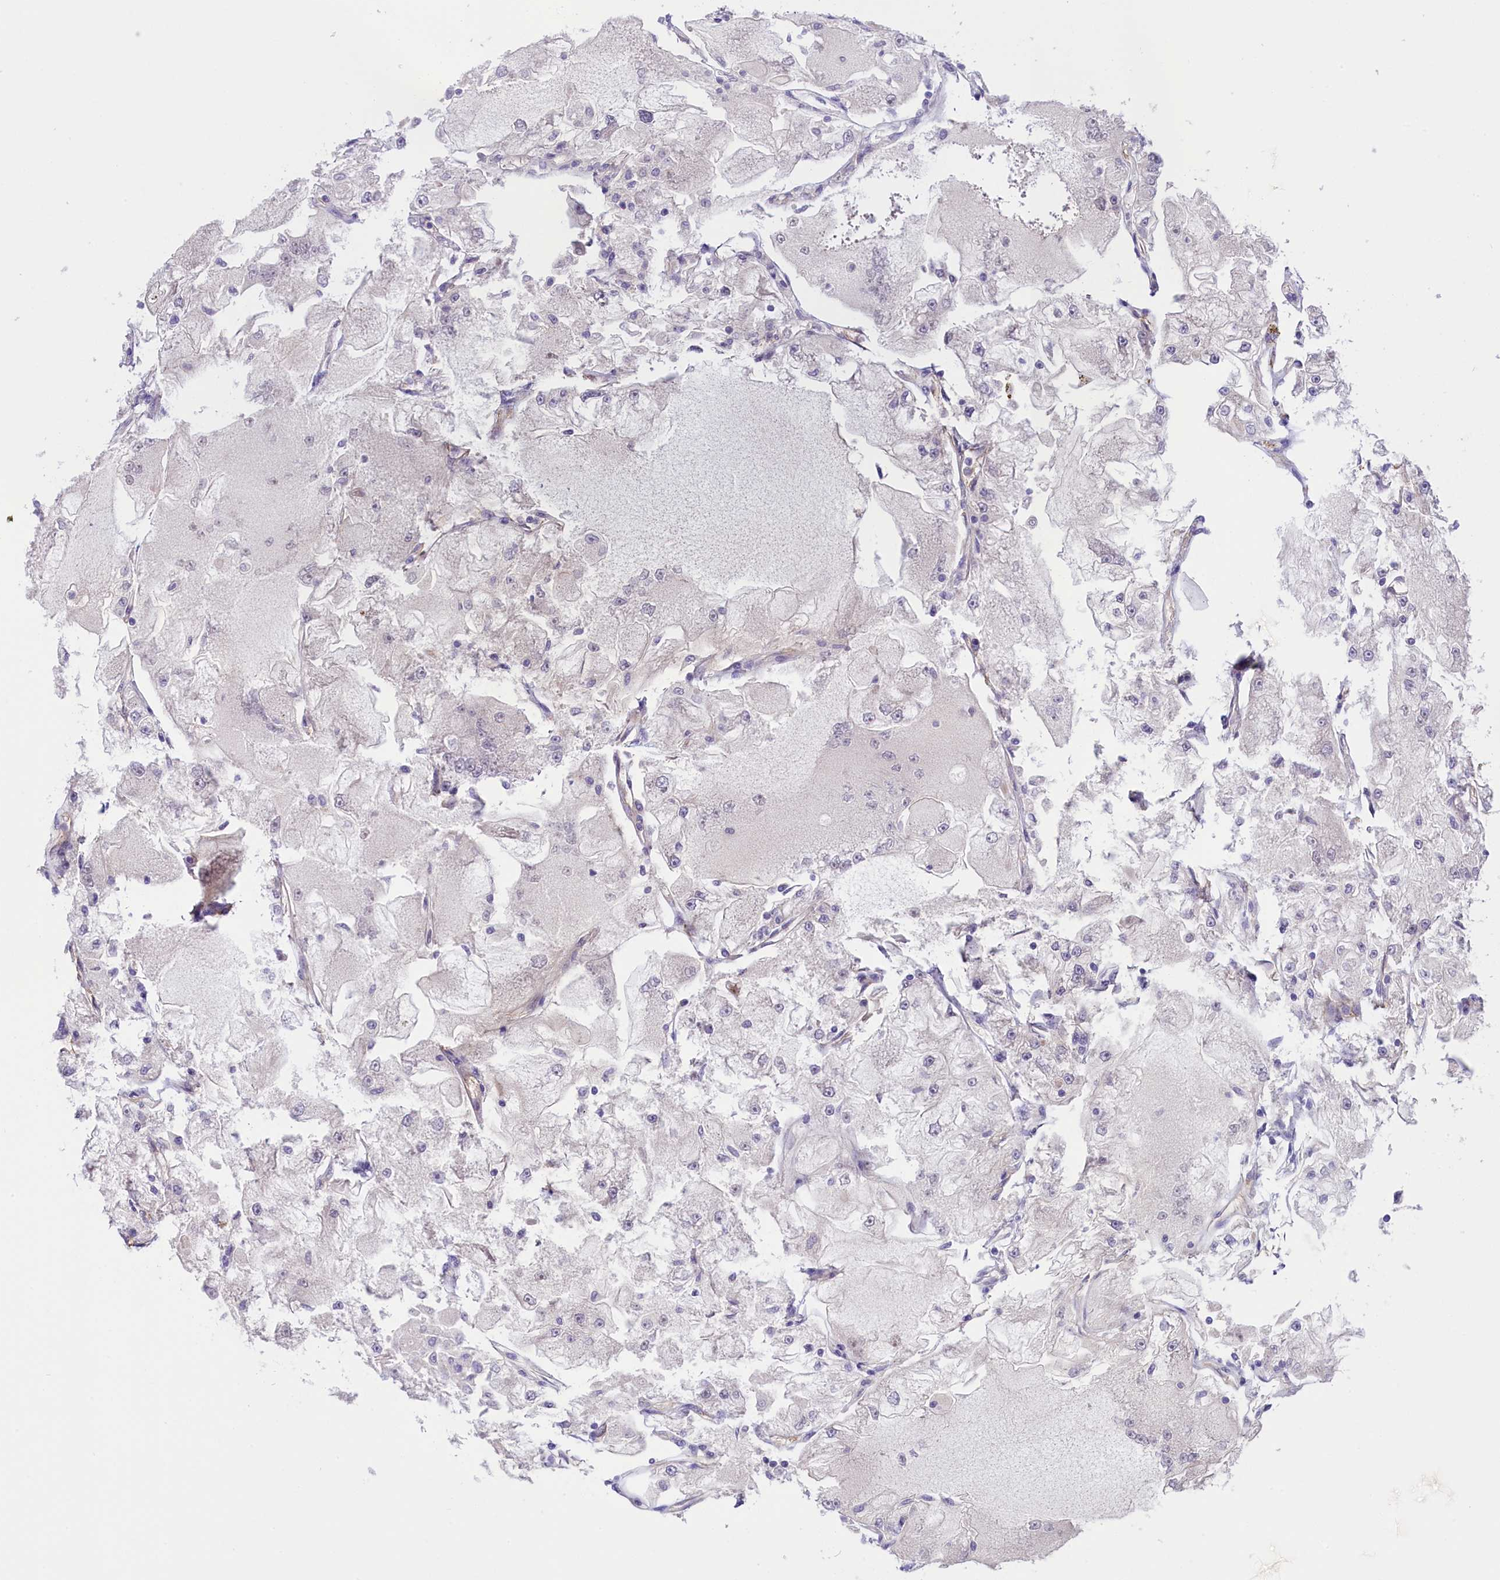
{"staining": {"intensity": "negative", "quantity": "none", "location": "none"}, "tissue": "renal cancer", "cell_type": "Tumor cells", "image_type": "cancer", "snomed": [{"axis": "morphology", "description": "Adenocarcinoma, NOS"}, {"axis": "topography", "description": "Kidney"}], "caption": "Protein analysis of renal adenocarcinoma exhibits no significant positivity in tumor cells.", "gene": "DNAJB9", "patient": {"sex": "female", "age": 72}}